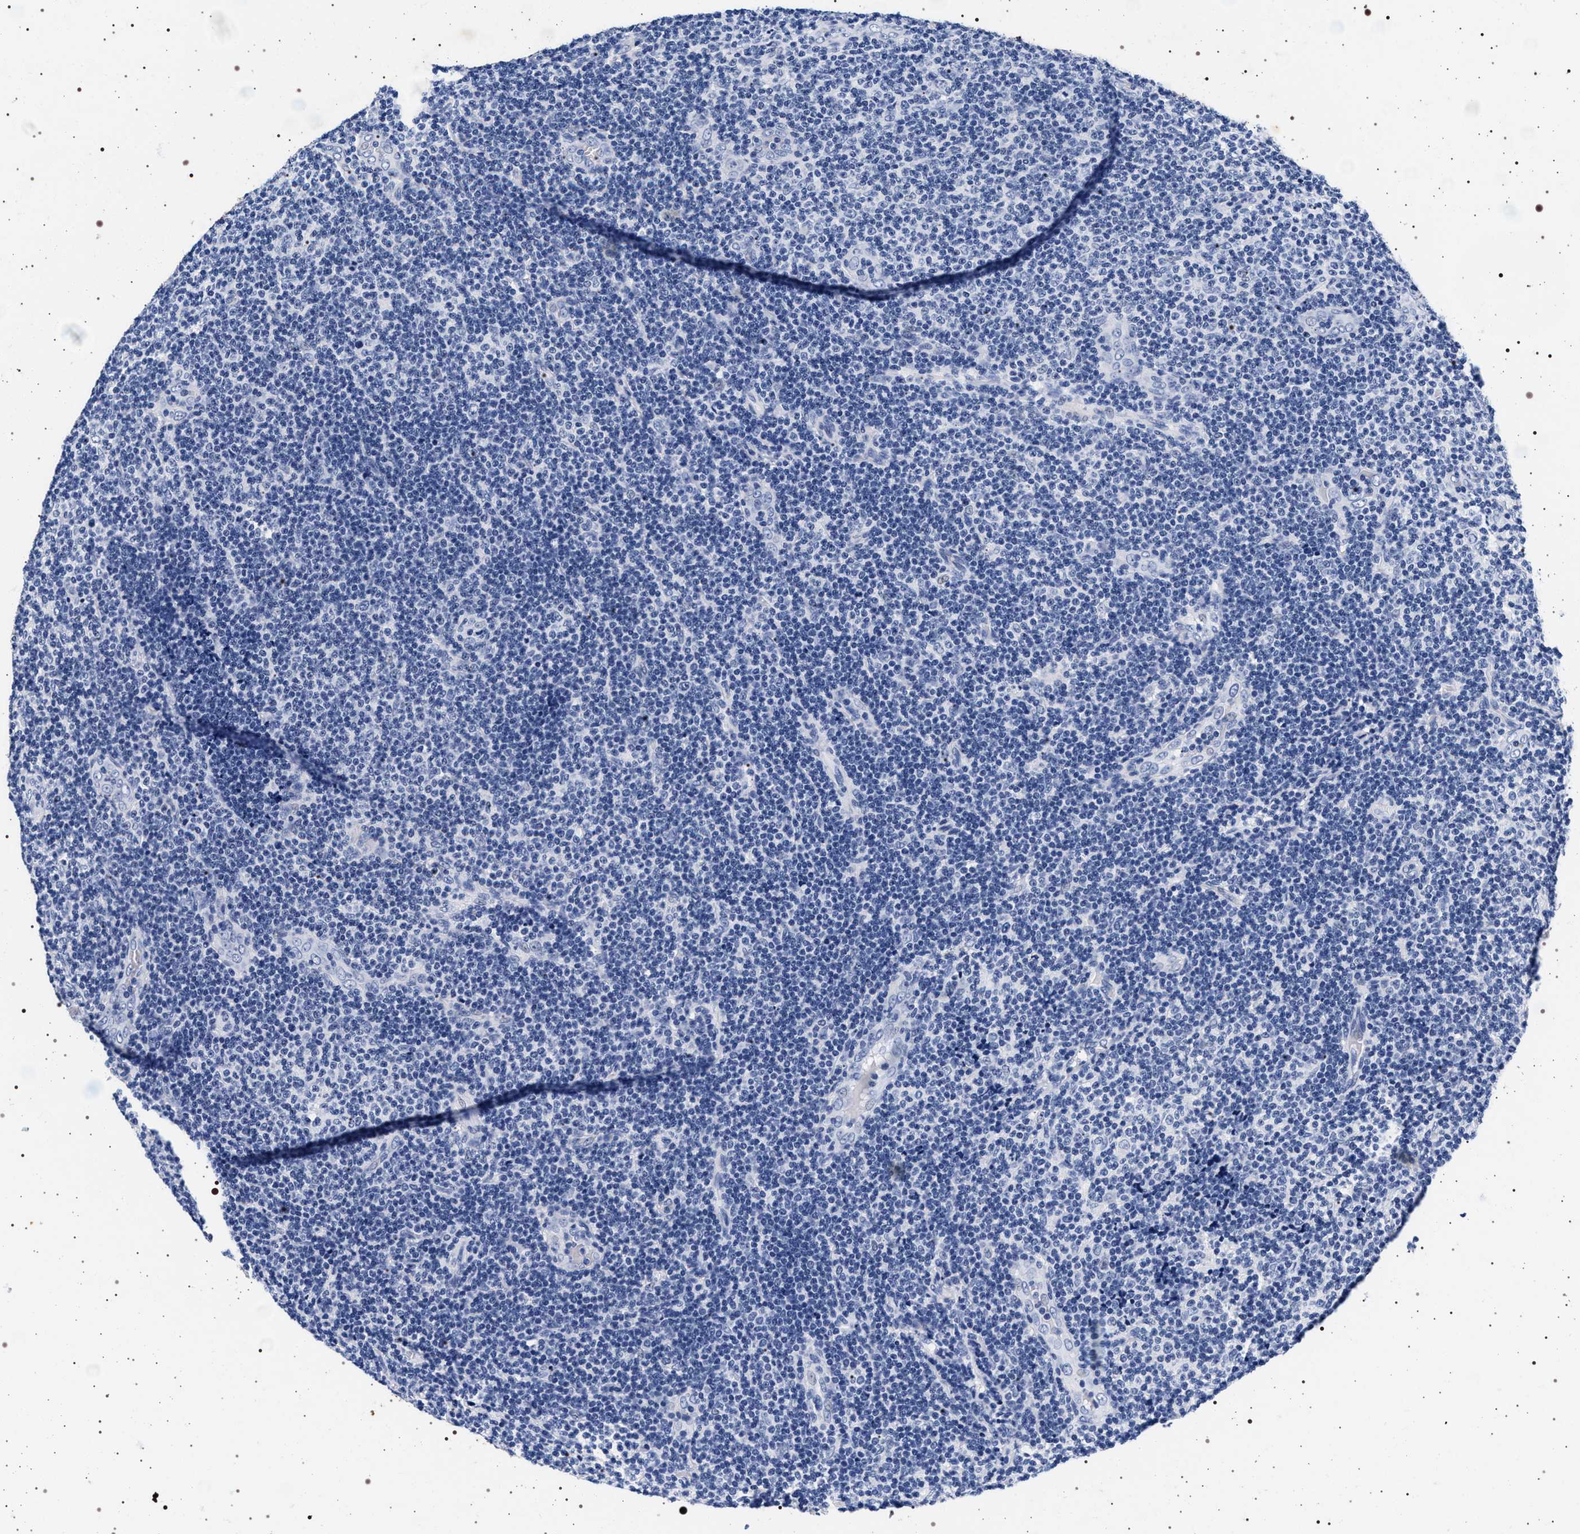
{"staining": {"intensity": "negative", "quantity": "none", "location": "none"}, "tissue": "lymphoma", "cell_type": "Tumor cells", "image_type": "cancer", "snomed": [{"axis": "morphology", "description": "Malignant lymphoma, non-Hodgkin's type, Low grade"}, {"axis": "topography", "description": "Lymph node"}], "caption": "Immunohistochemistry (IHC) image of neoplastic tissue: human lymphoma stained with DAB displays no significant protein positivity in tumor cells.", "gene": "SYN1", "patient": {"sex": "male", "age": 83}}